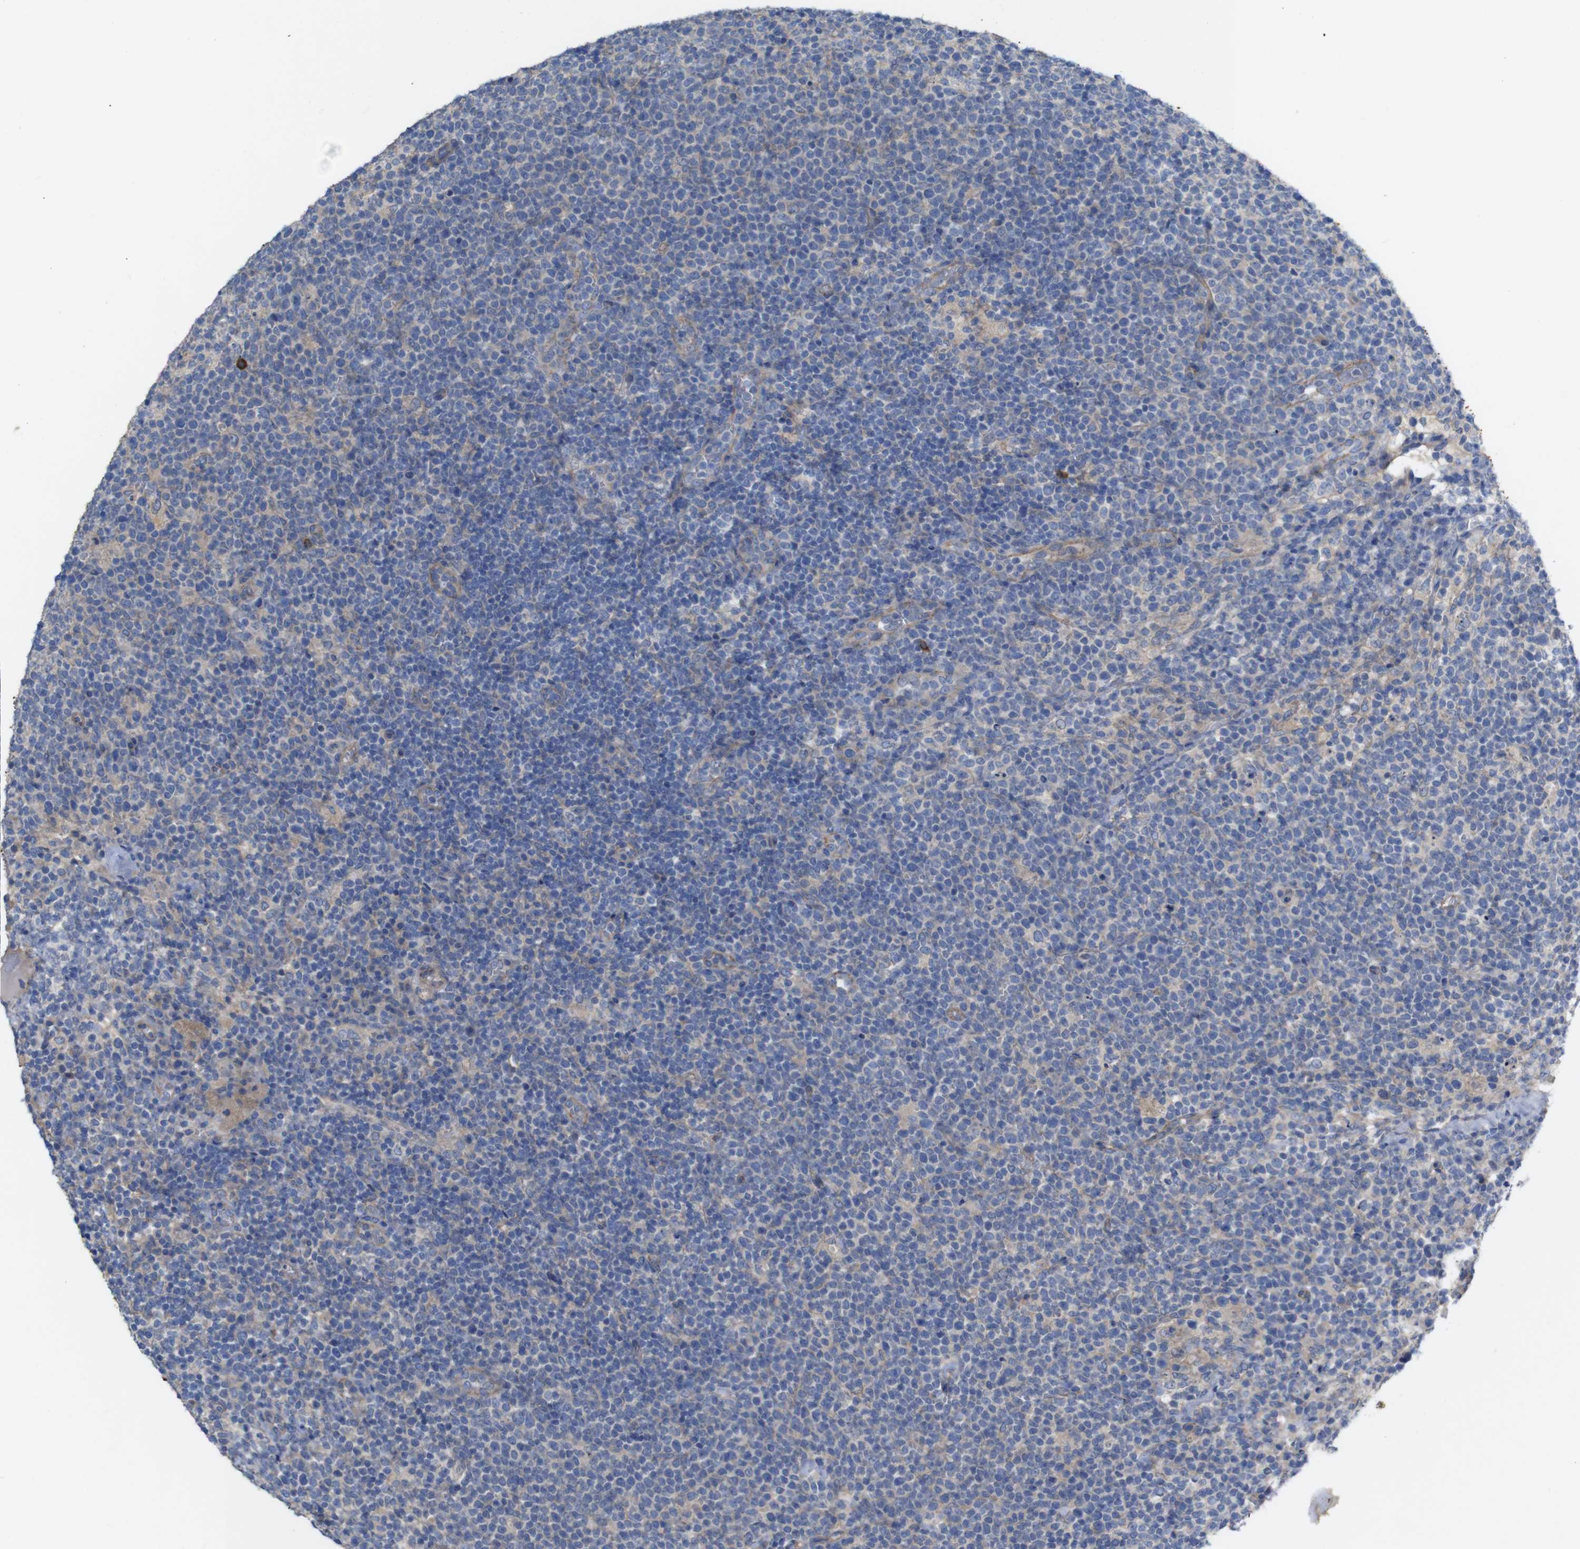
{"staining": {"intensity": "negative", "quantity": "none", "location": "none"}, "tissue": "lymphoma", "cell_type": "Tumor cells", "image_type": "cancer", "snomed": [{"axis": "morphology", "description": "Malignant lymphoma, non-Hodgkin's type, High grade"}, {"axis": "topography", "description": "Lymph node"}], "caption": "This is an immunohistochemistry (IHC) histopathology image of lymphoma. There is no expression in tumor cells.", "gene": "KIDINS220", "patient": {"sex": "male", "age": 61}}